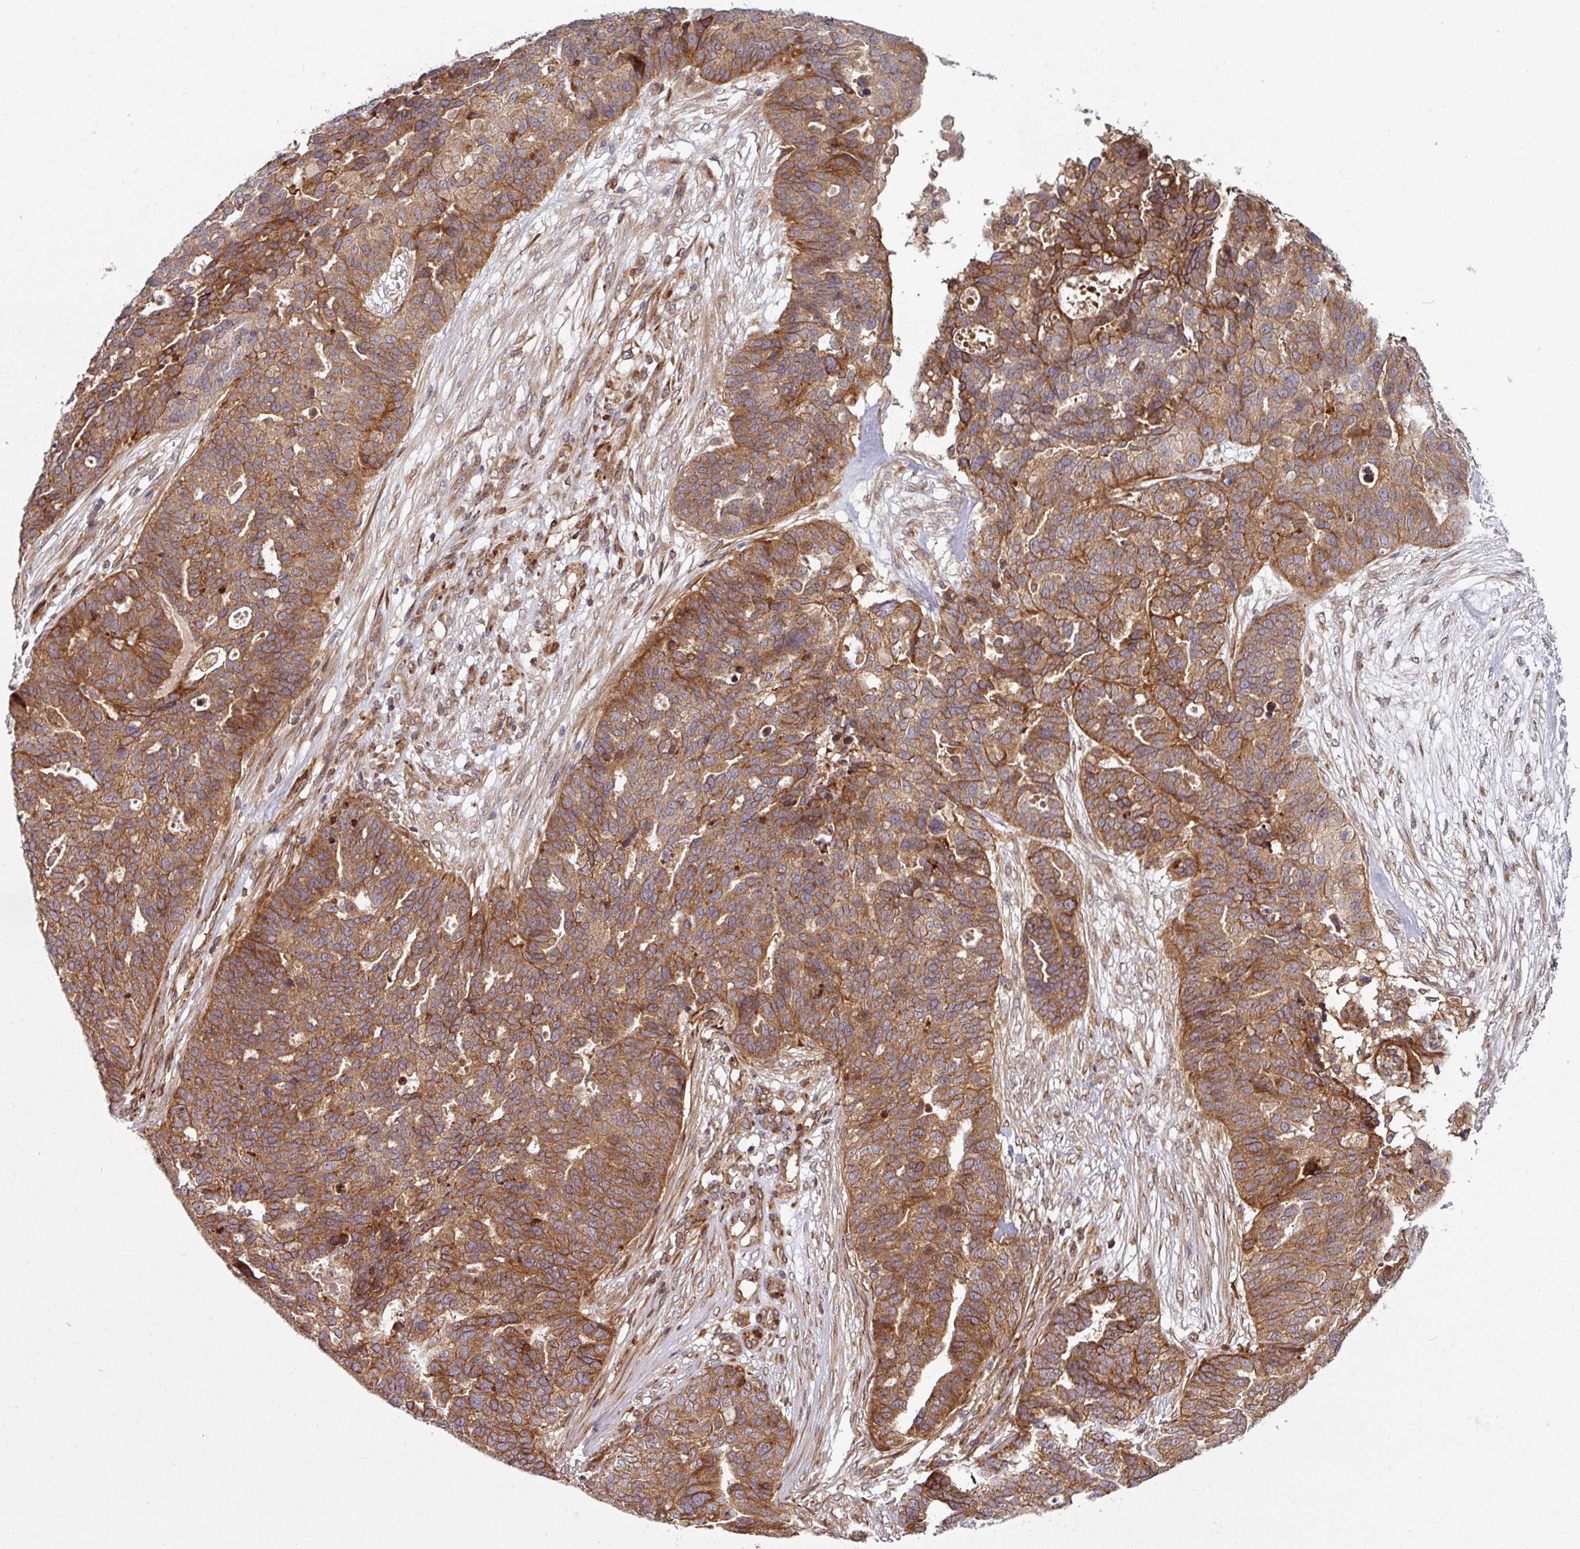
{"staining": {"intensity": "moderate", "quantity": ">75%", "location": "cytoplasmic/membranous"}, "tissue": "ovarian cancer", "cell_type": "Tumor cells", "image_type": "cancer", "snomed": [{"axis": "morphology", "description": "Cystadenocarcinoma, serous, NOS"}, {"axis": "topography", "description": "Ovary"}], "caption": "Moderate cytoplasmic/membranous positivity is identified in about >75% of tumor cells in ovarian cancer (serous cystadenocarcinoma).", "gene": "RAB5A", "patient": {"sex": "female", "age": 59}}